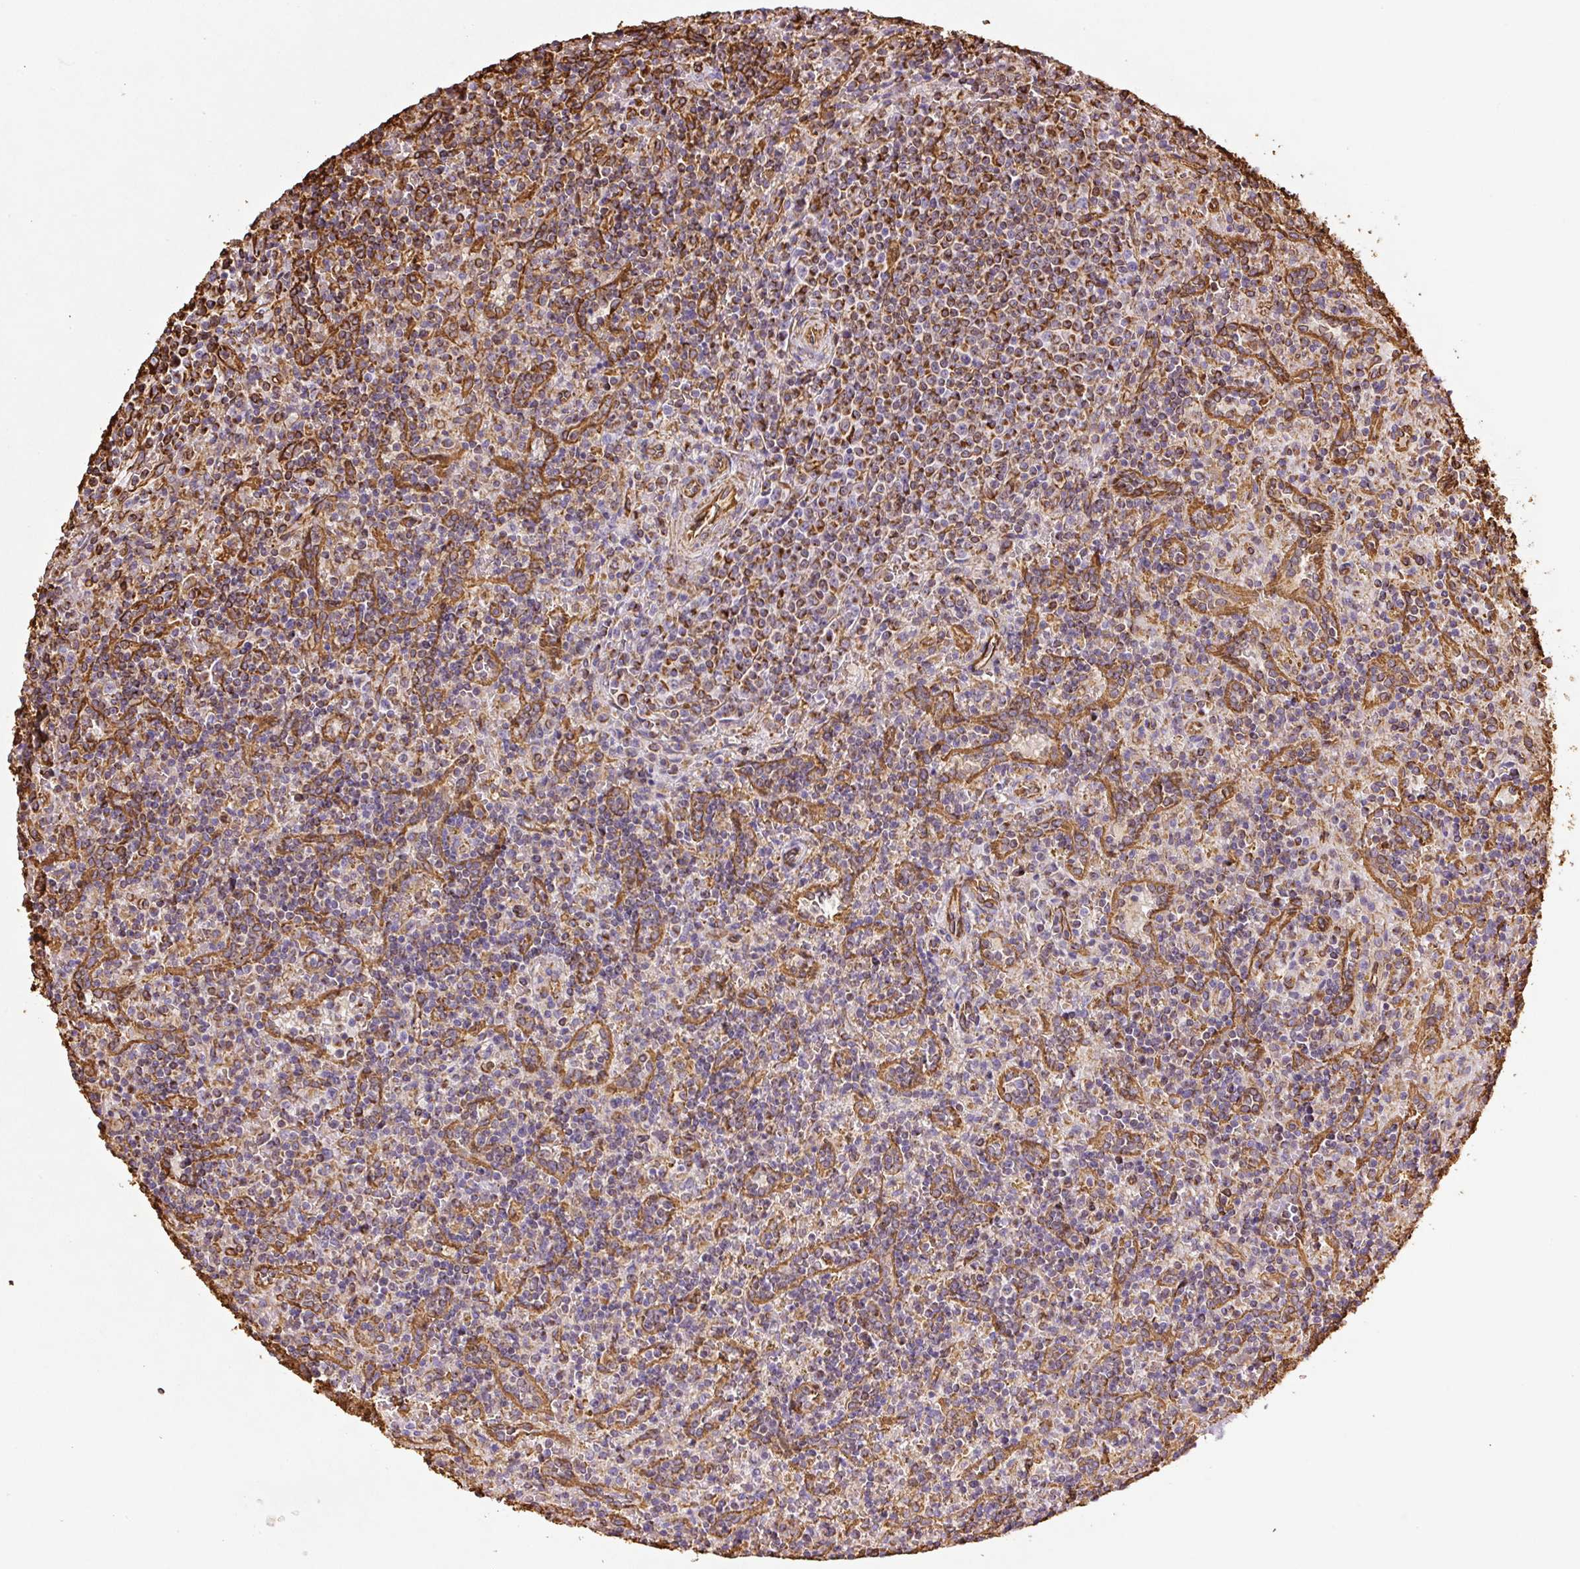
{"staining": {"intensity": "strong", "quantity": "25%-75%", "location": "cytoplasmic/membranous"}, "tissue": "lymphoma", "cell_type": "Tumor cells", "image_type": "cancer", "snomed": [{"axis": "morphology", "description": "Malignant lymphoma, non-Hodgkin's type, Low grade"}, {"axis": "topography", "description": "Spleen"}], "caption": "Immunohistochemistry (IHC) image of neoplastic tissue: malignant lymphoma, non-Hodgkin's type (low-grade) stained using immunohistochemistry (IHC) exhibits high levels of strong protein expression localized specifically in the cytoplasmic/membranous of tumor cells, appearing as a cytoplasmic/membranous brown color.", "gene": "VIM", "patient": {"sex": "male", "age": 67}}